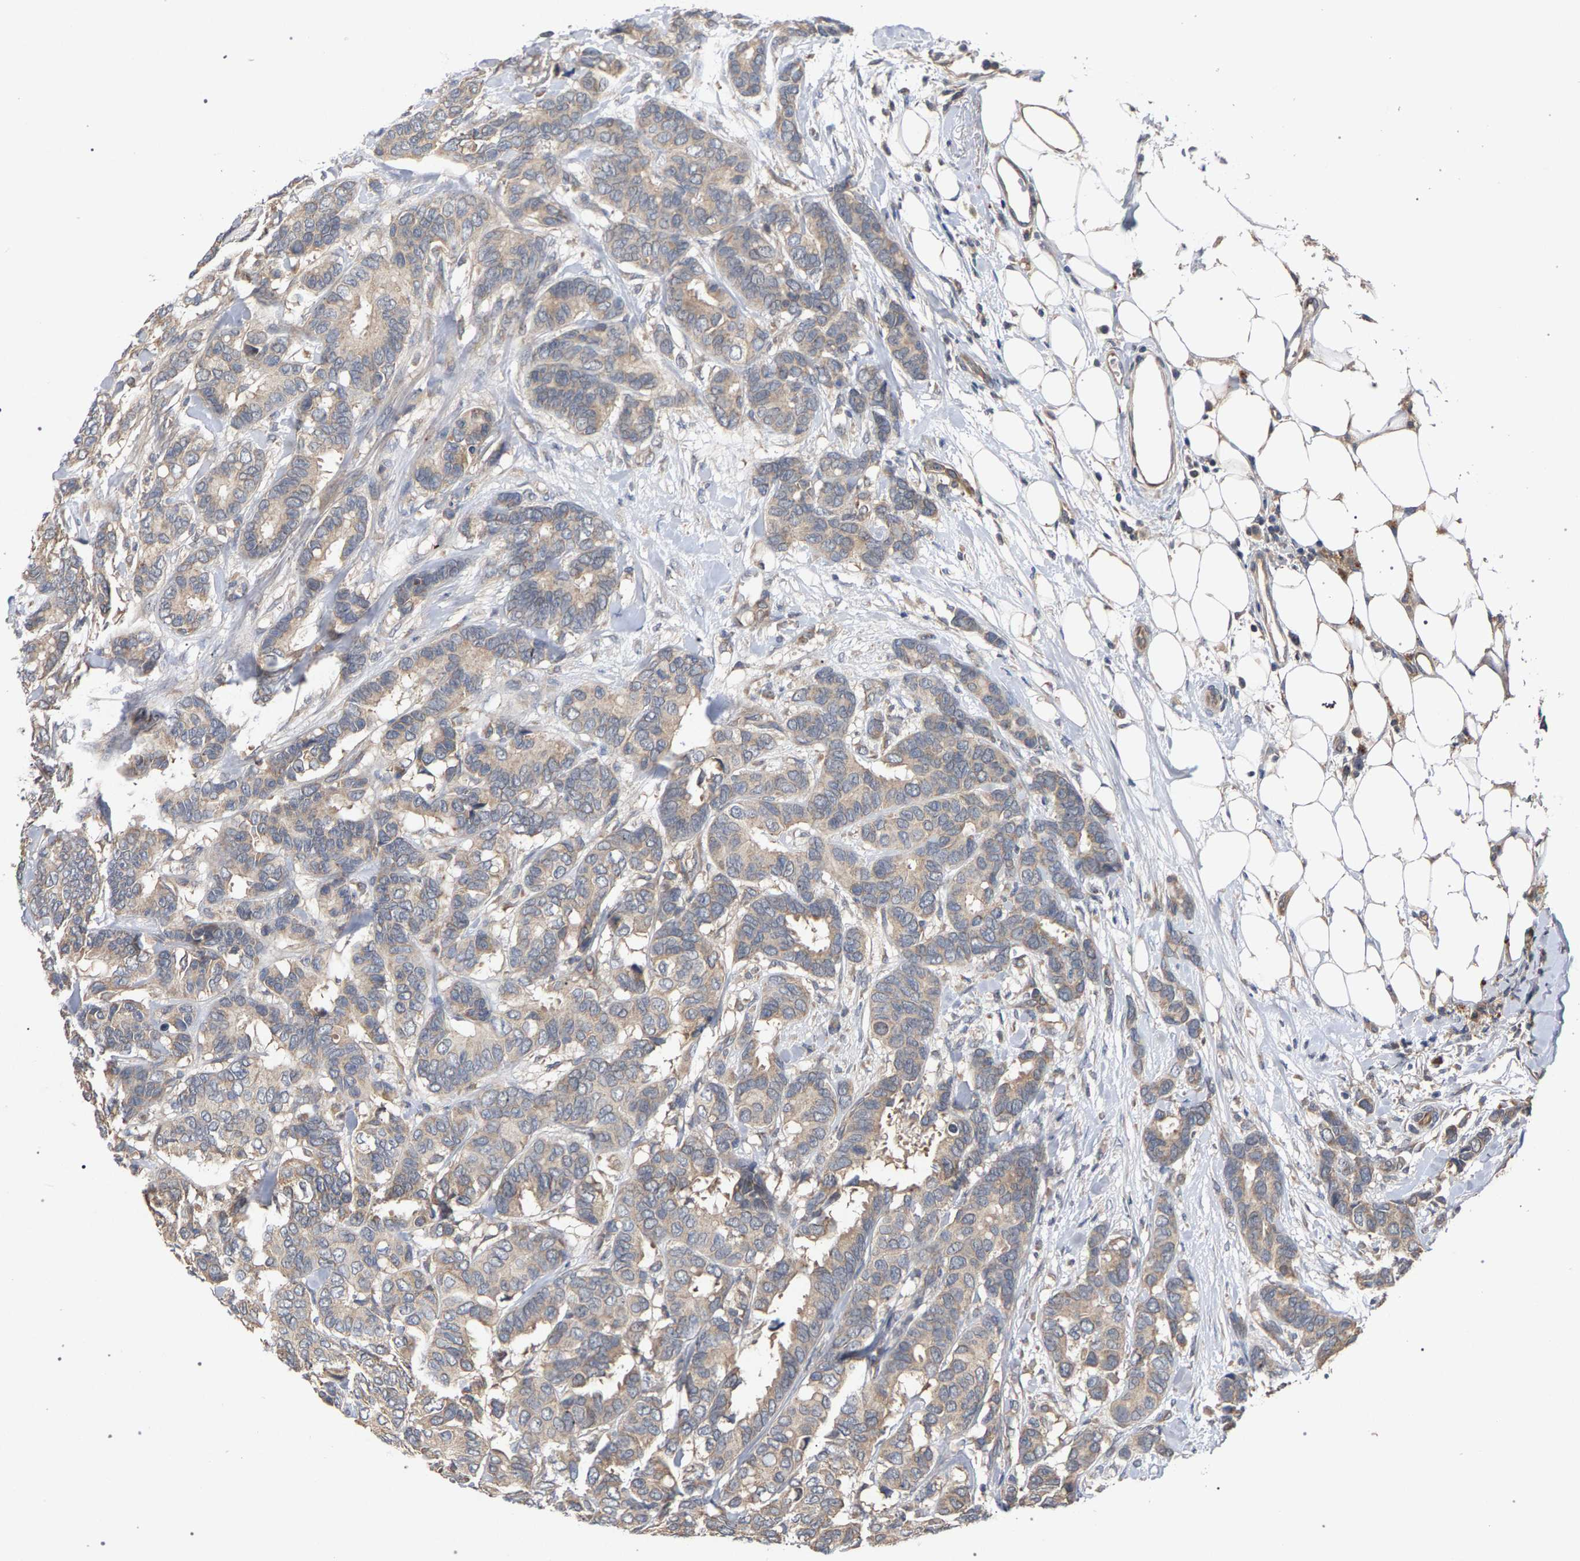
{"staining": {"intensity": "weak", "quantity": "25%-75%", "location": "cytoplasmic/membranous"}, "tissue": "breast cancer", "cell_type": "Tumor cells", "image_type": "cancer", "snomed": [{"axis": "morphology", "description": "Duct carcinoma"}, {"axis": "topography", "description": "Breast"}], "caption": "A micrograph showing weak cytoplasmic/membranous expression in approximately 25%-75% of tumor cells in breast cancer (infiltrating ductal carcinoma), as visualized by brown immunohistochemical staining.", "gene": "SLC4A4", "patient": {"sex": "female", "age": 87}}